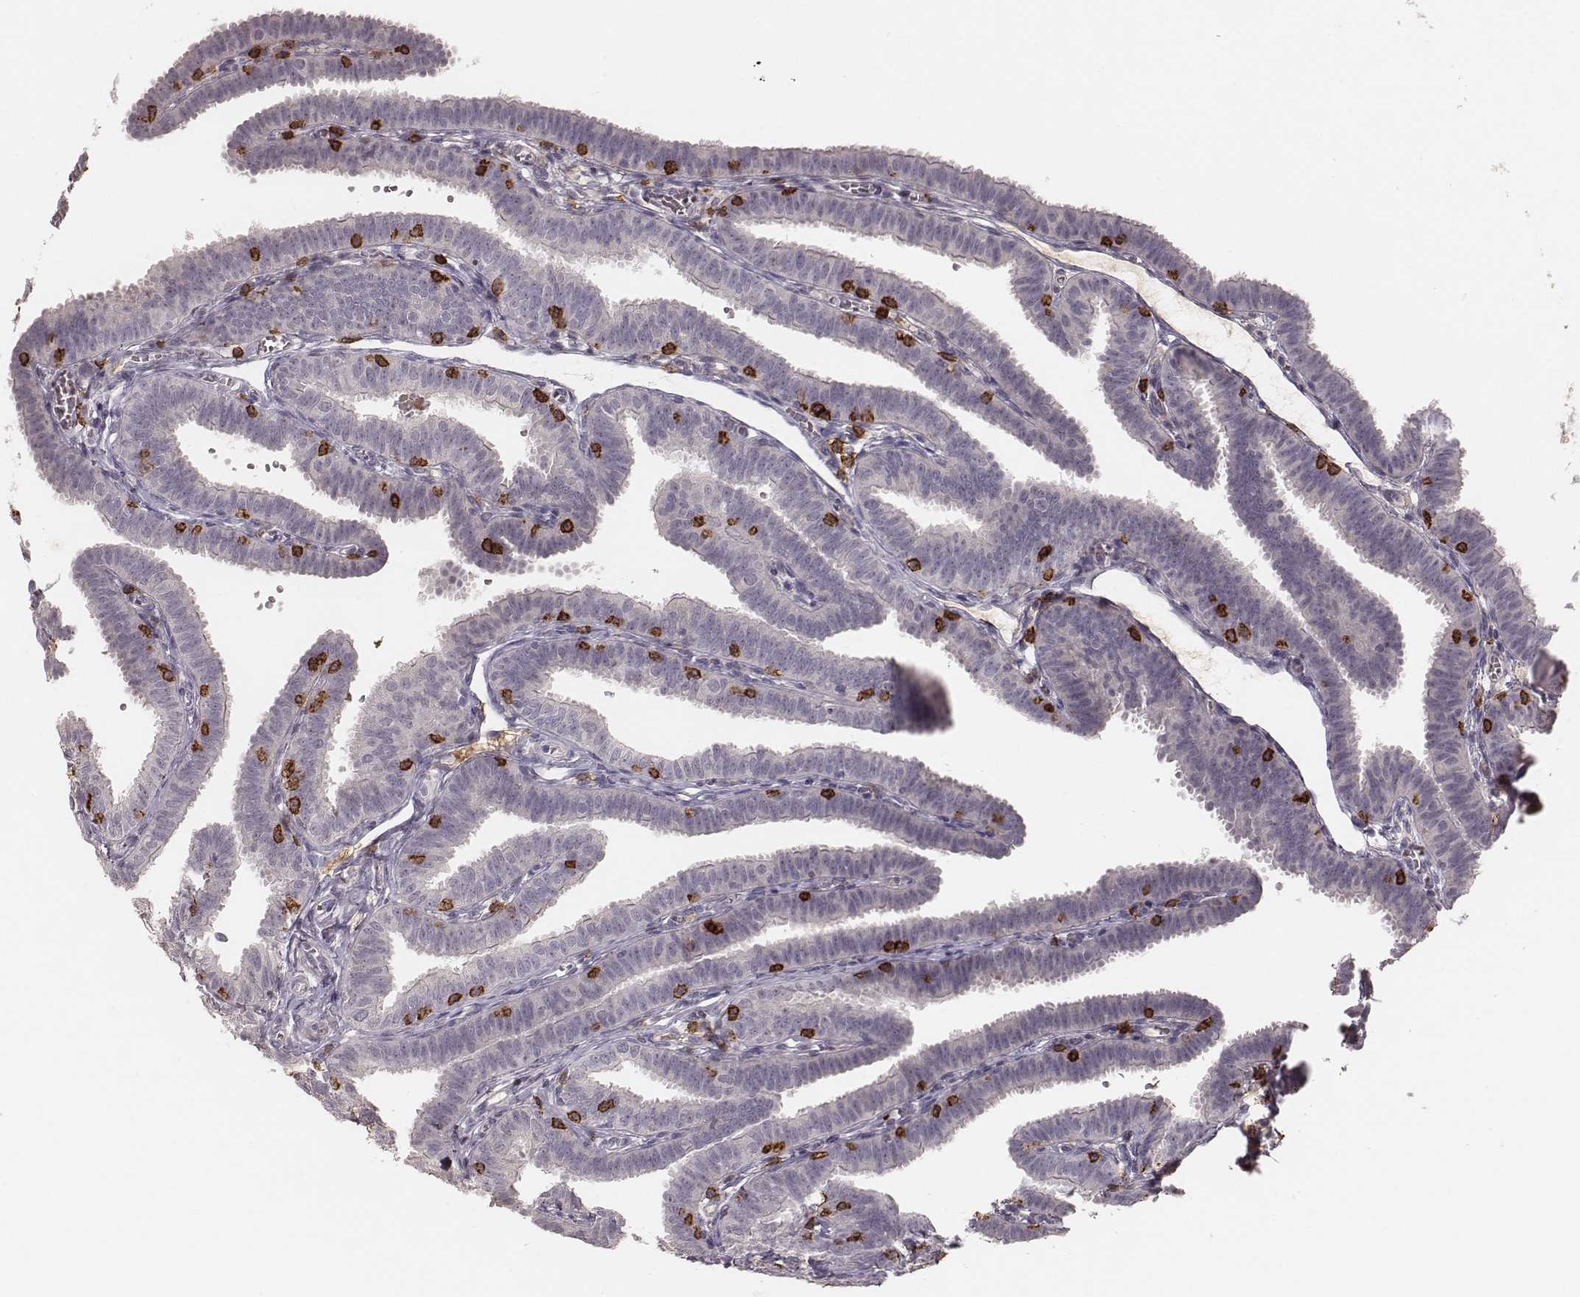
{"staining": {"intensity": "negative", "quantity": "none", "location": "none"}, "tissue": "fallopian tube", "cell_type": "Glandular cells", "image_type": "normal", "snomed": [{"axis": "morphology", "description": "Normal tissue, NOS"}, {"axis": "topography", "description": "Fallopian tube"}], "caption": "Immunohistochemical staining of benign human fallopian tube reveals no significant positivity in glandular cells. Brightfield microscopy of immunohistochemistry stained with DAB (3,3'-diaminobenzidine) (brown) and hematoxylin (blue), captured at high magnification.", "gene": "CD8A", "patient": {"sex": "female", "age": 25}}